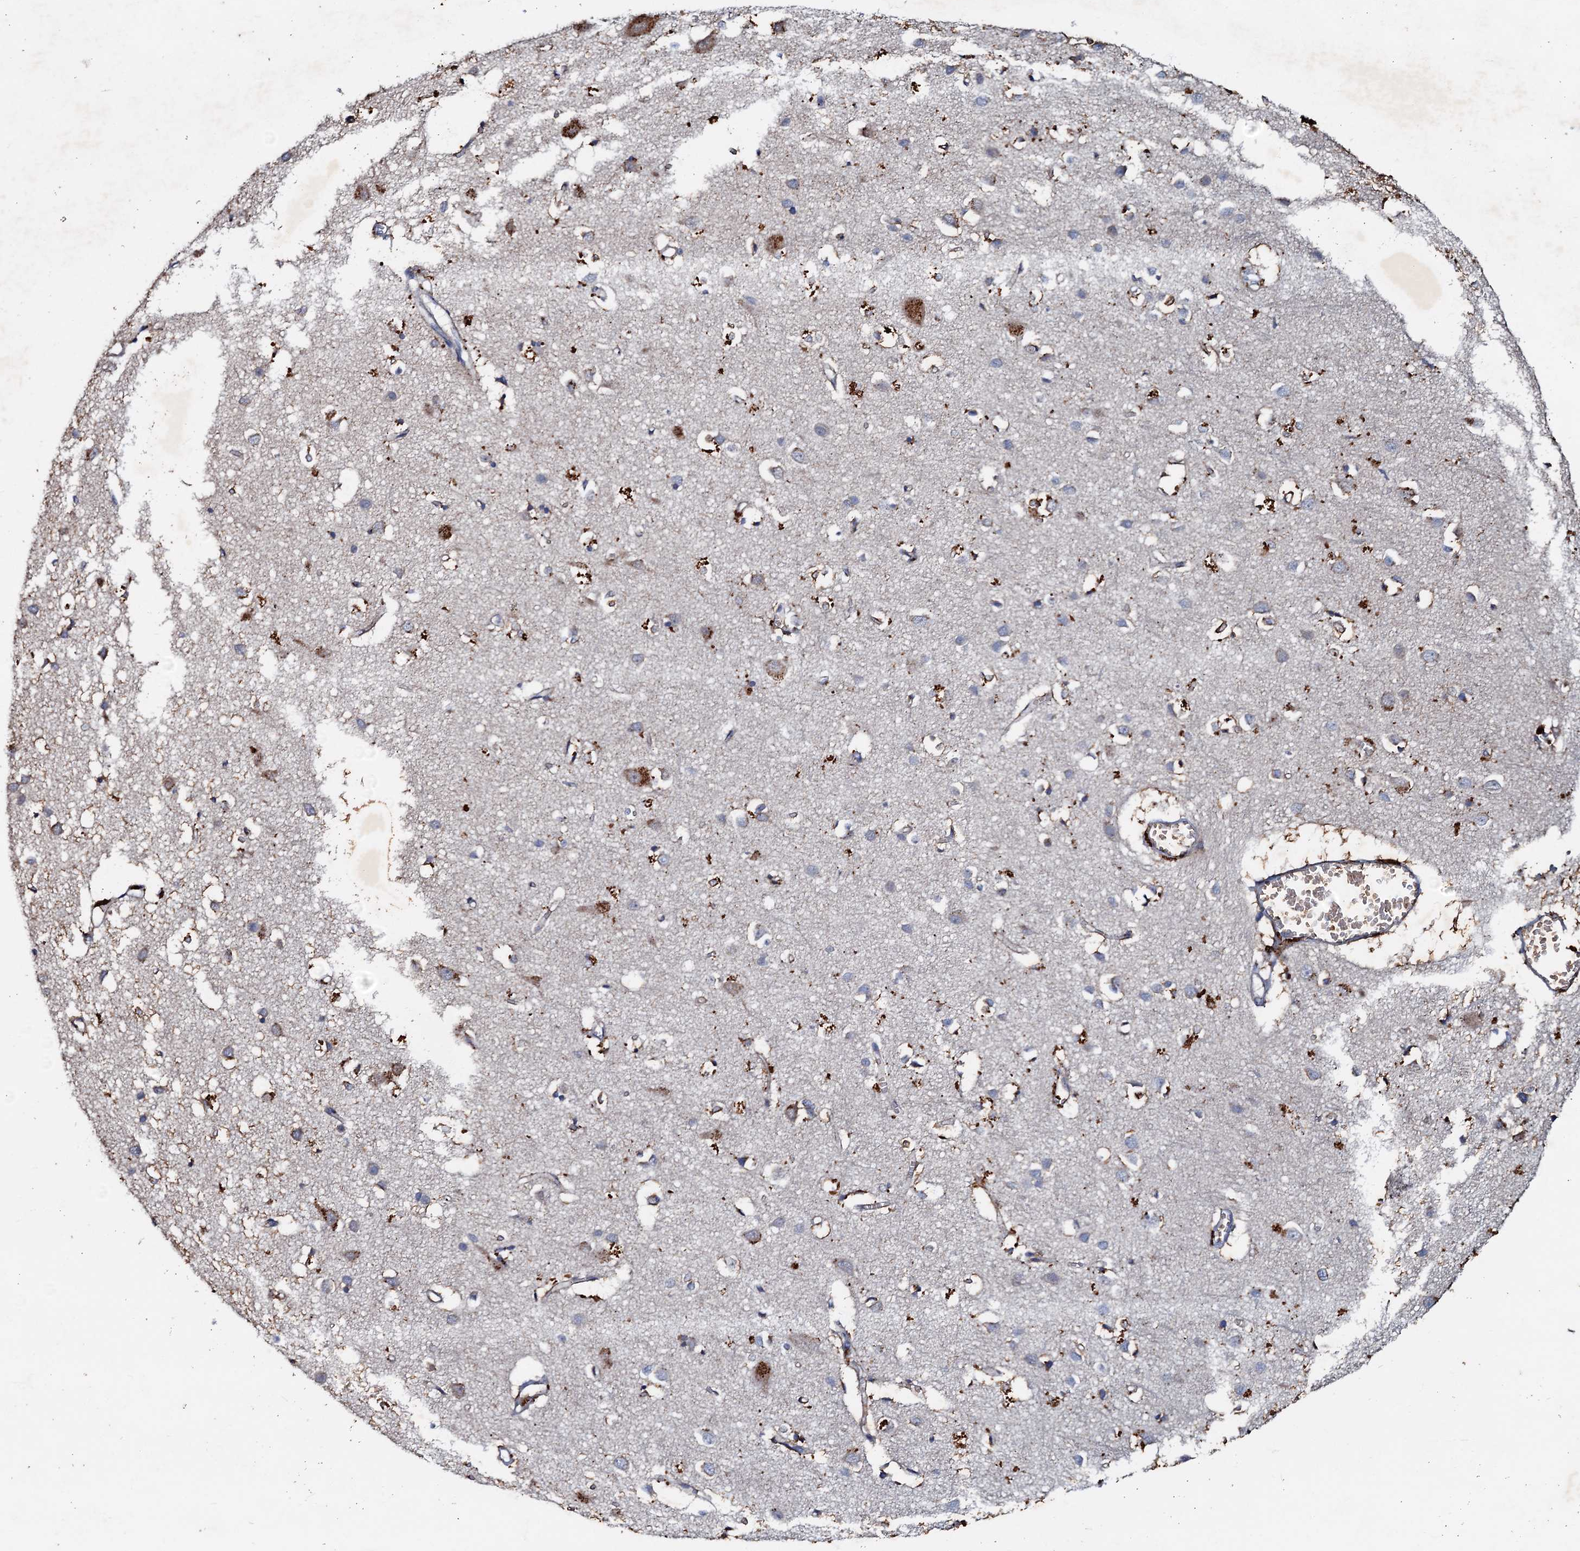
{"staining": {"intensity": "negative", "quantity": "none", "location": "none"}, "tissue": "cerebral cortex", "cell_type": "Endothelial cells", "image_type": "normal", "snomed": [{"axis": "morphology", "description": "Normal tissue, NOS"}, {"axis": "topography", "description": "Cerebral cortex"}], "caption": "A high-resolution micrograph shows IHC staining of normal cerebral cortex, which exhibits no significant staining in endothelial cells.", "gene": "MANSC4", "patient": {"sex": "female", "age": 64}}